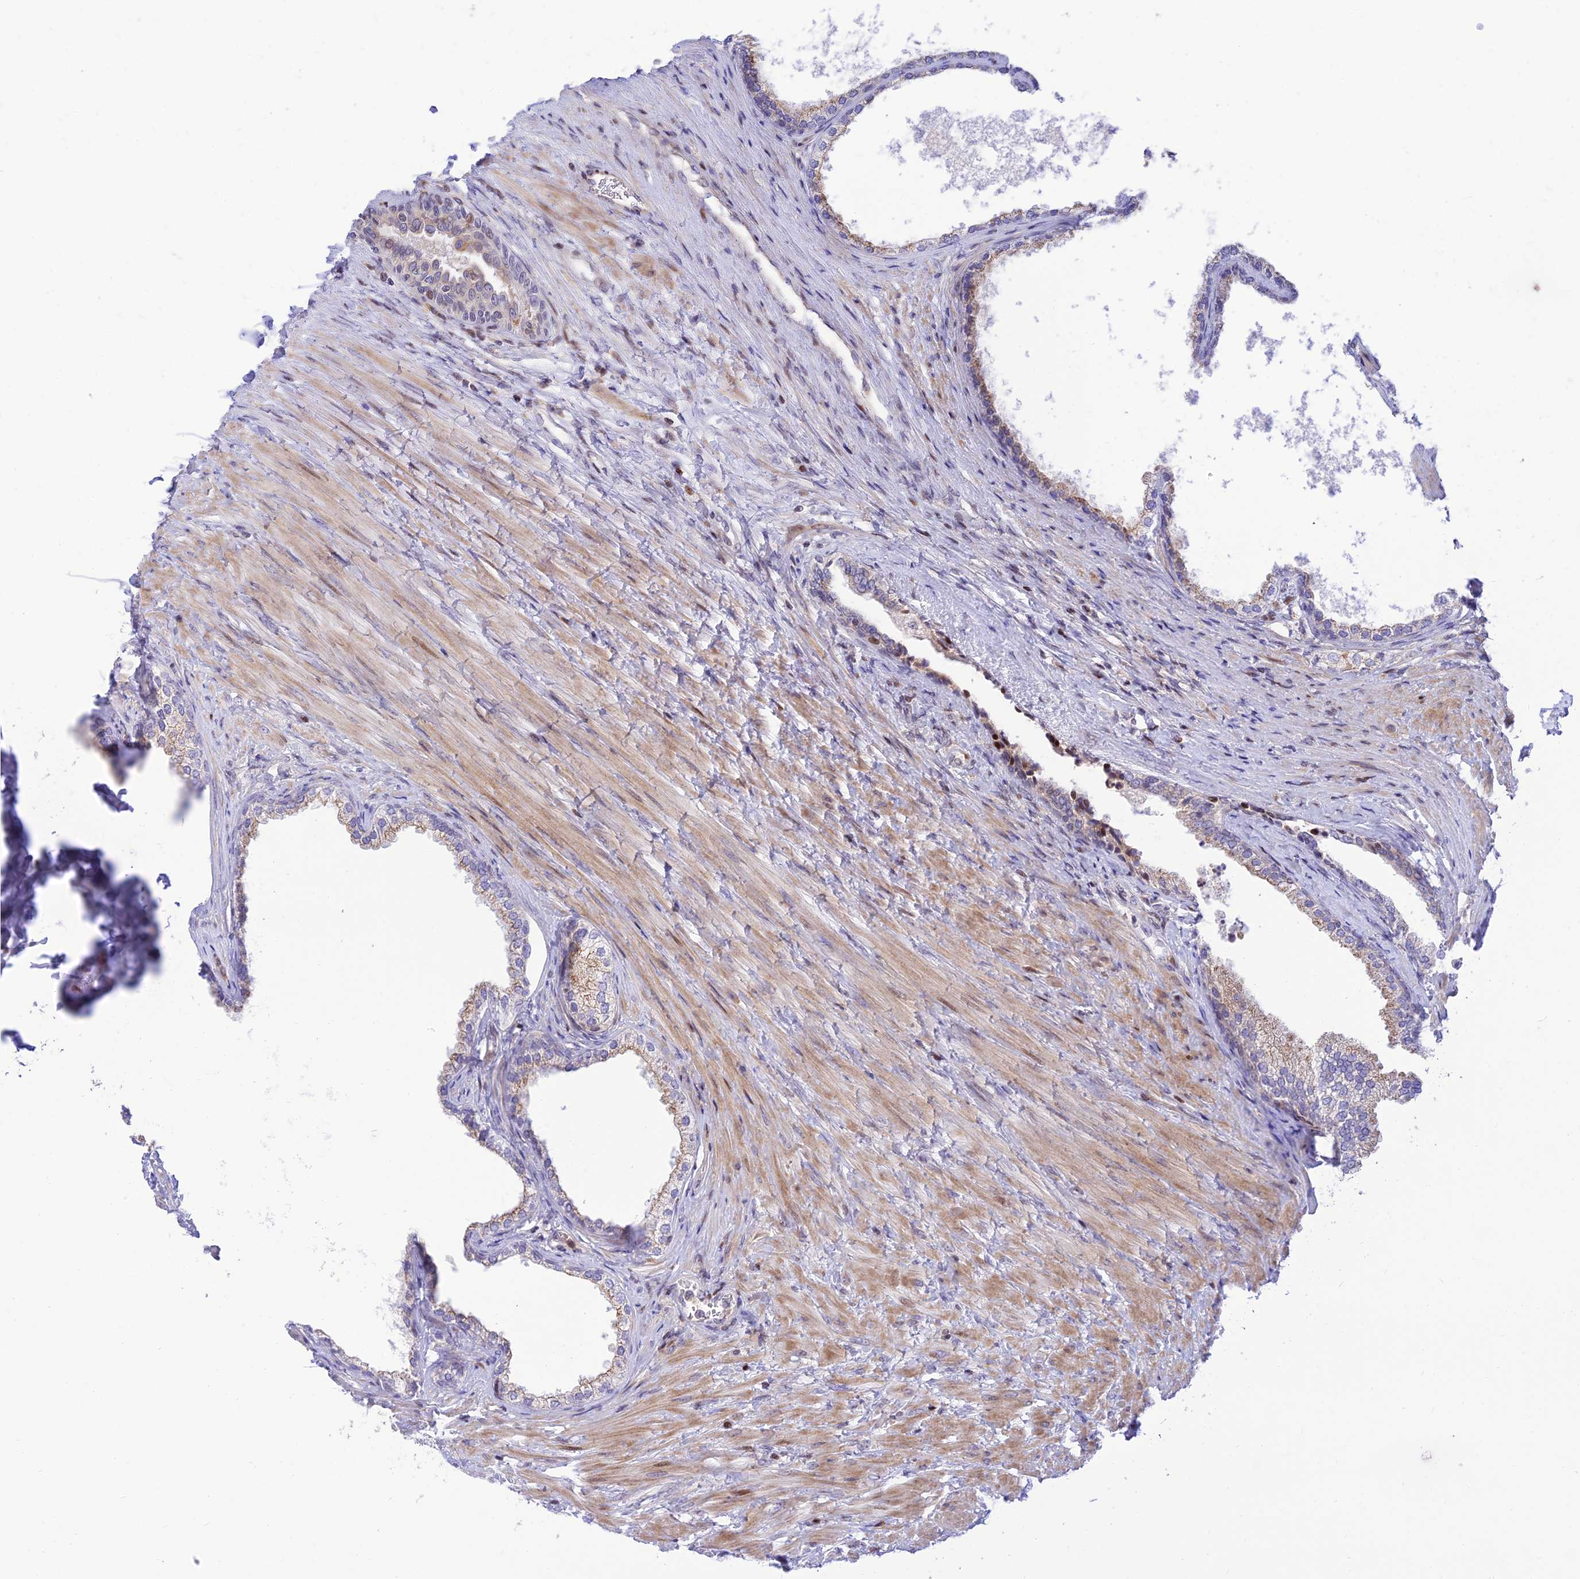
{"staining": {"intensity": "weak", "quantity": "25%-75%", "location": "cytoplasmic/membranous"}, "tissue": "prostate", "cell_type": "Glandular cells", "image_type": "normal", "snomed": [{"axis": "morphology", "description": "Normal tissue, NOS"}, {"axis": "topography", "description": "Prostate"}], "caption": "Immunohistochemistry (IHC) of normal prostate reveals low levels of weak cytoplasmic/membranous expression in about 25%-75% of glandular cells.", "gene": "FAM186B", "patient": {"sex": "male", "age": 76}}